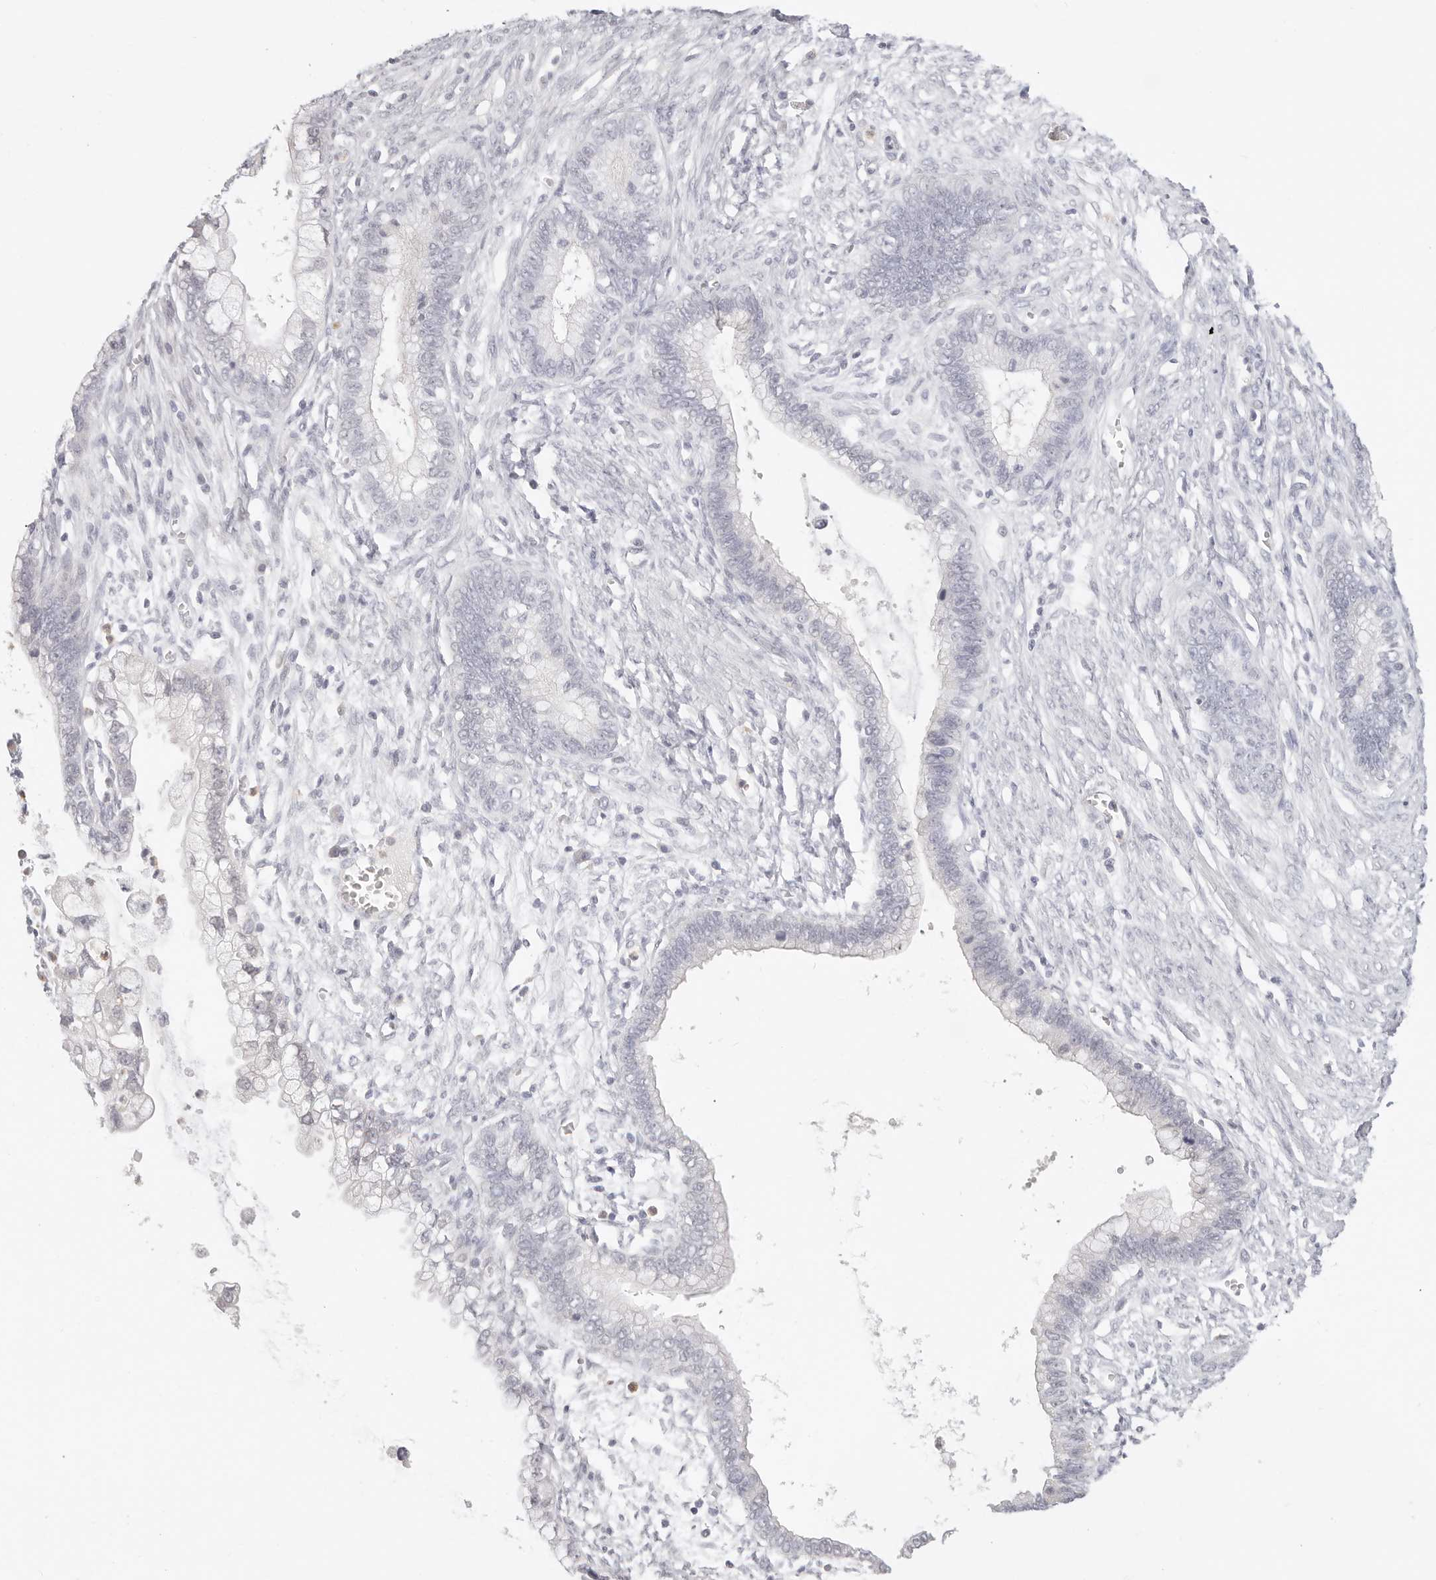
{"staining": {"intensity": "negative", "quantity": "none", "location": "none"}, "tissue": "cervical cancer", "cell_type": "Tumor cells", "image_type": "cancer", "snomed": [{"axis": "morphology", "description": "Adenocarcinoma, NOS"}, {"axis": "topography", "description": "Cervix"}], "caption": "This is a image of immunohistochemistry staining of cervical adenocarcinoma, which shows no staining in tumor cells.", "gene": "ASCL1", "patient": {"sex": "female", "age": 44}}